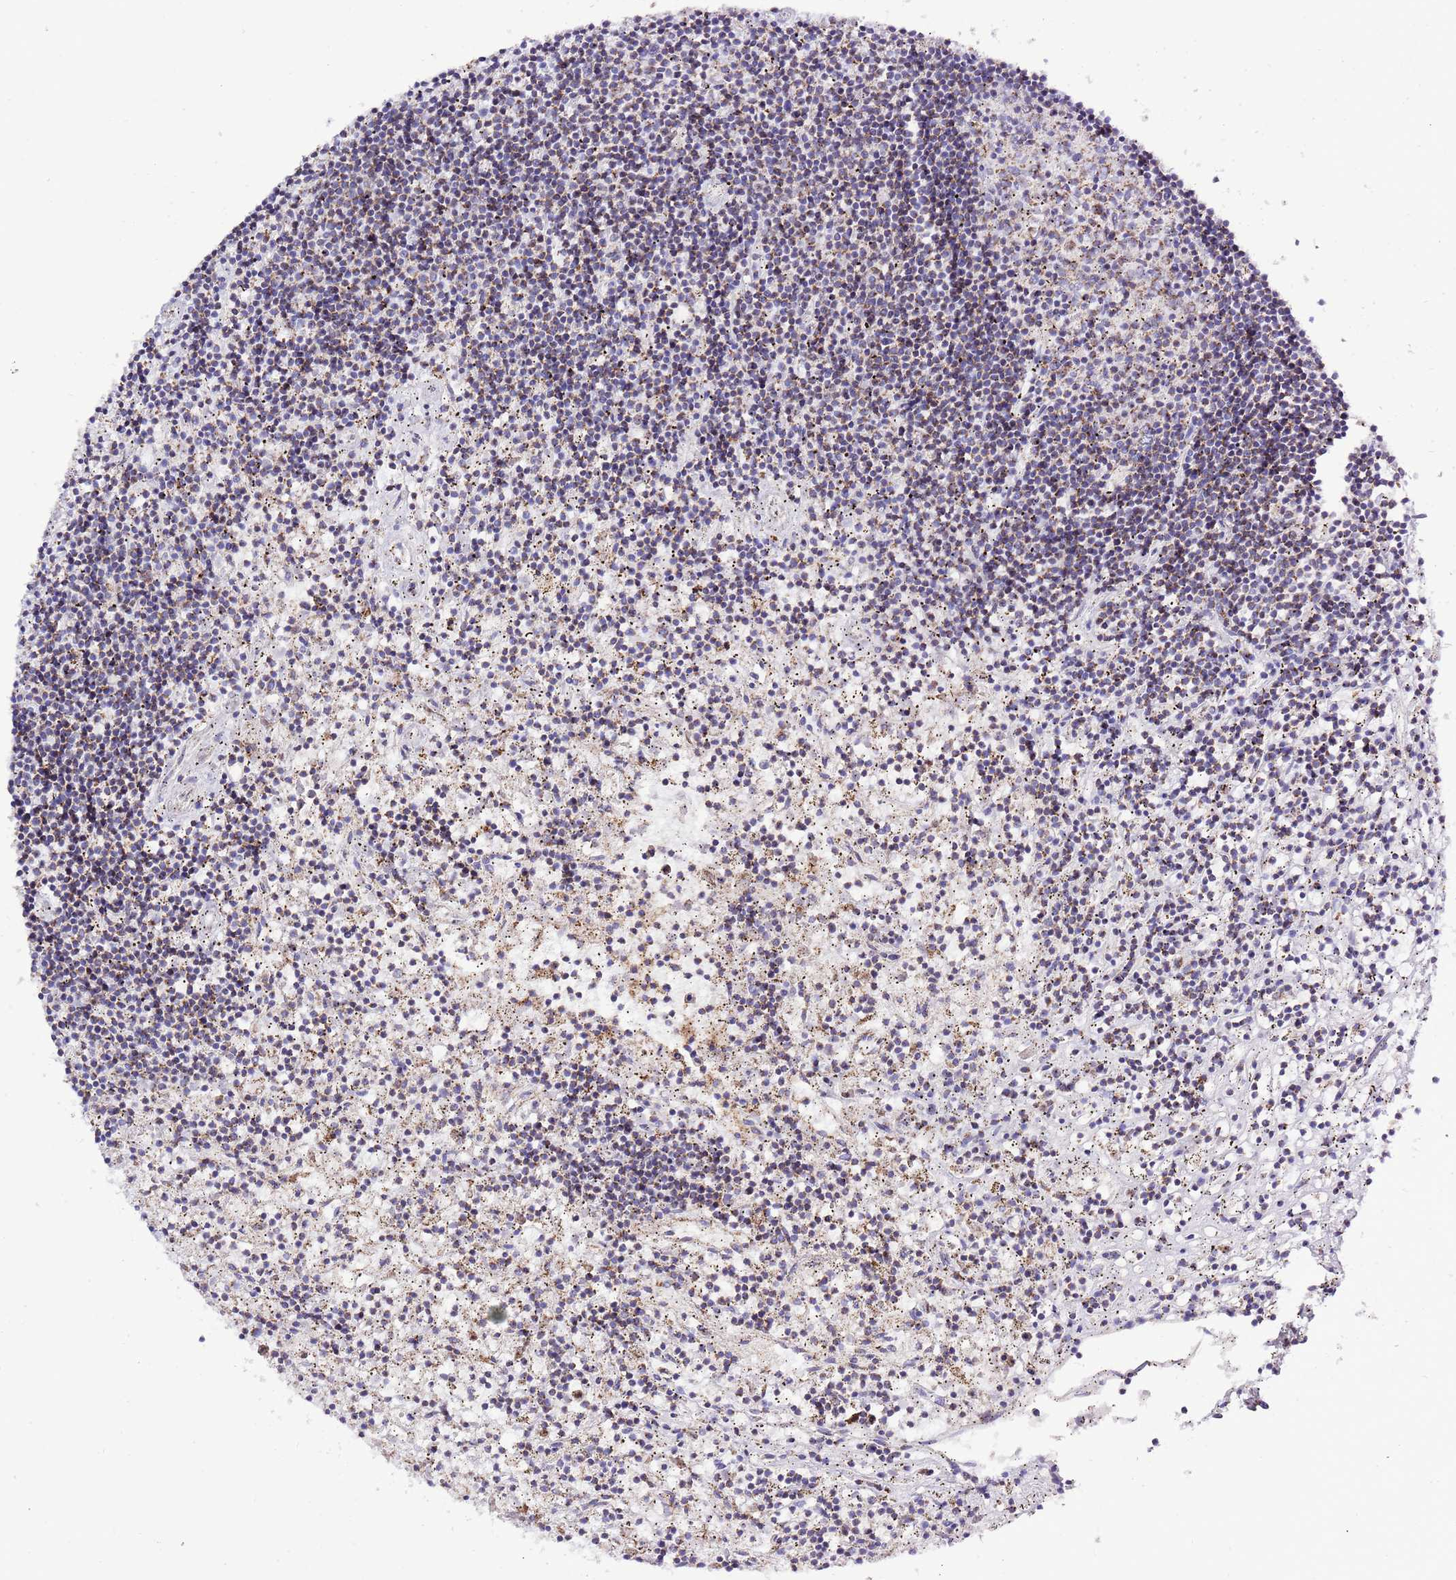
{"staining": {"intensity": "negative", "quantity": "none", "location": "none"}, "tissue": "lymphoma", "cell_type": "Tumor cells", "image_type": "cancer", "snomed": [{"axis": "morphology", "description": "Malignant lymphoma, non-Hodgkin's type, Low grade"}, {"axis": "topography", "description": "Spleen"}], "caption": "Immunohistochemical staining of malignant lymphoma, non-Hodgkin's type (low-grade) exhibits no significant positivity in tumor cells.", "gene": "TEKTIP1", "patient": {"sex": "male", "age": 76}}